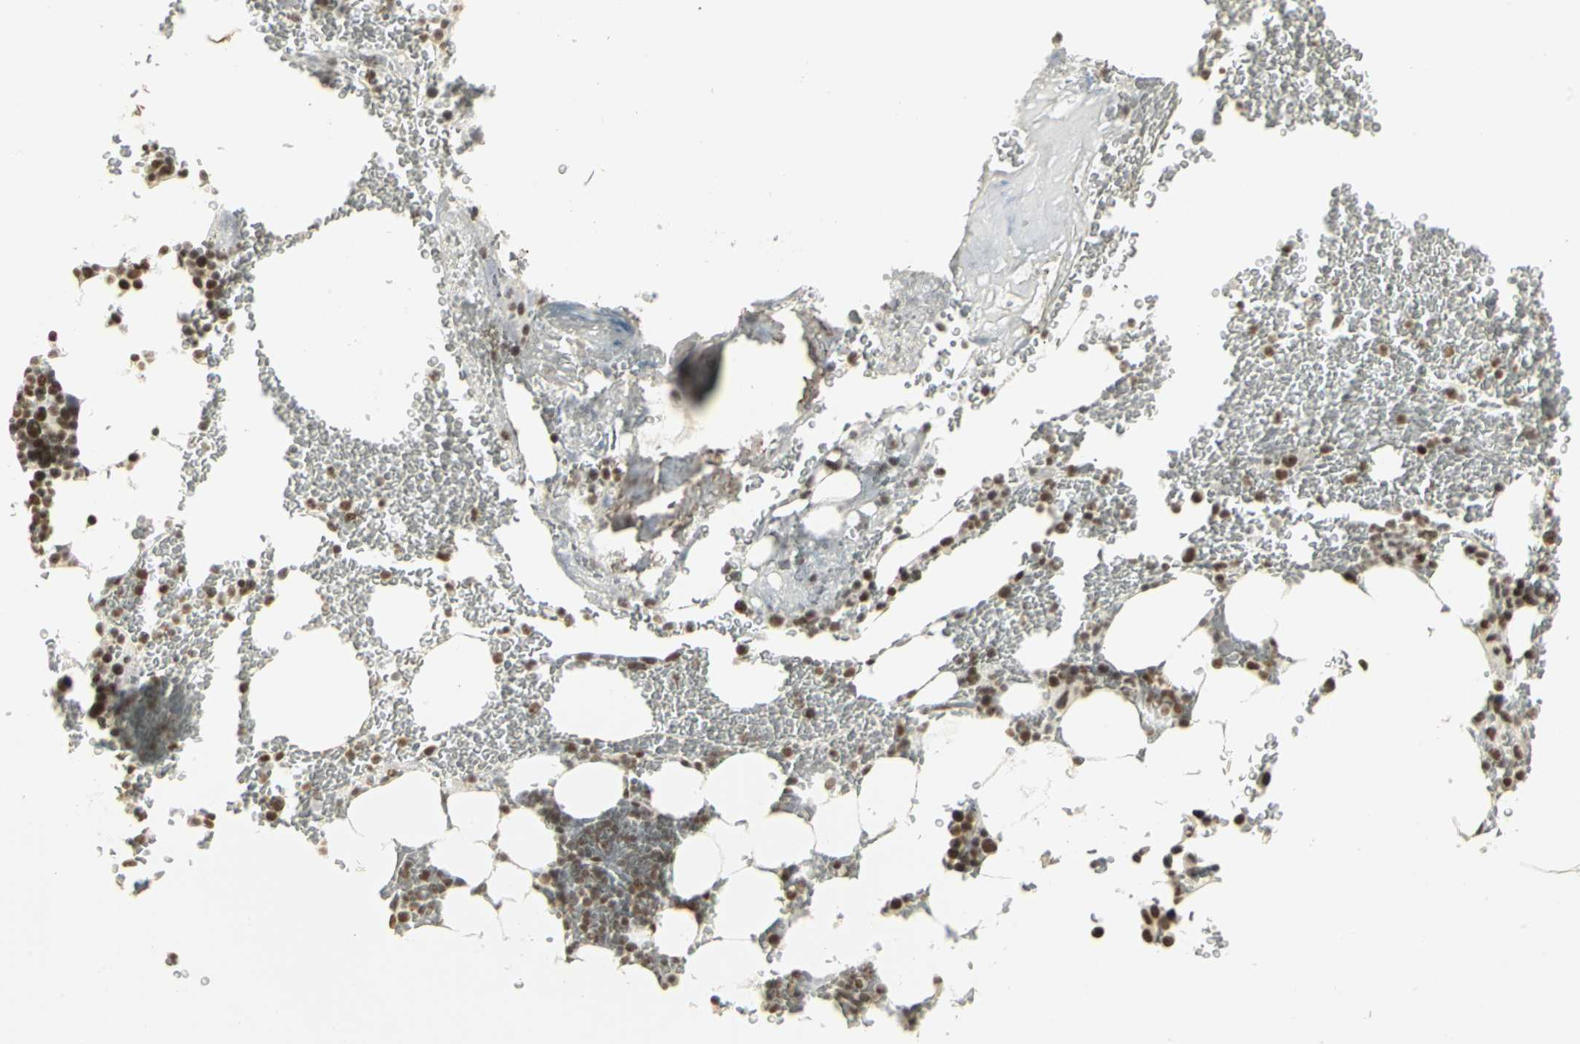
{"staining": {"intensity": "strong", "quantity": ">75%", "location": "nuclear"}, "tissue": "bone marrow", "cell_type": "Hematopoietic cells", "image_type": "normal", "snomed": [{"axis": "morphology", "description": "Normal tissue, NOS"}, {"axis": "topography", "description": "Bone marrow"}], "caption": "Protein staining by immunohistochemistry reveals strong nuclear staining in about >75% of hematopoietic cells in normal bone marrow.", "gene": "CBX3", "patient": {"sex": "female", "age": 73}}